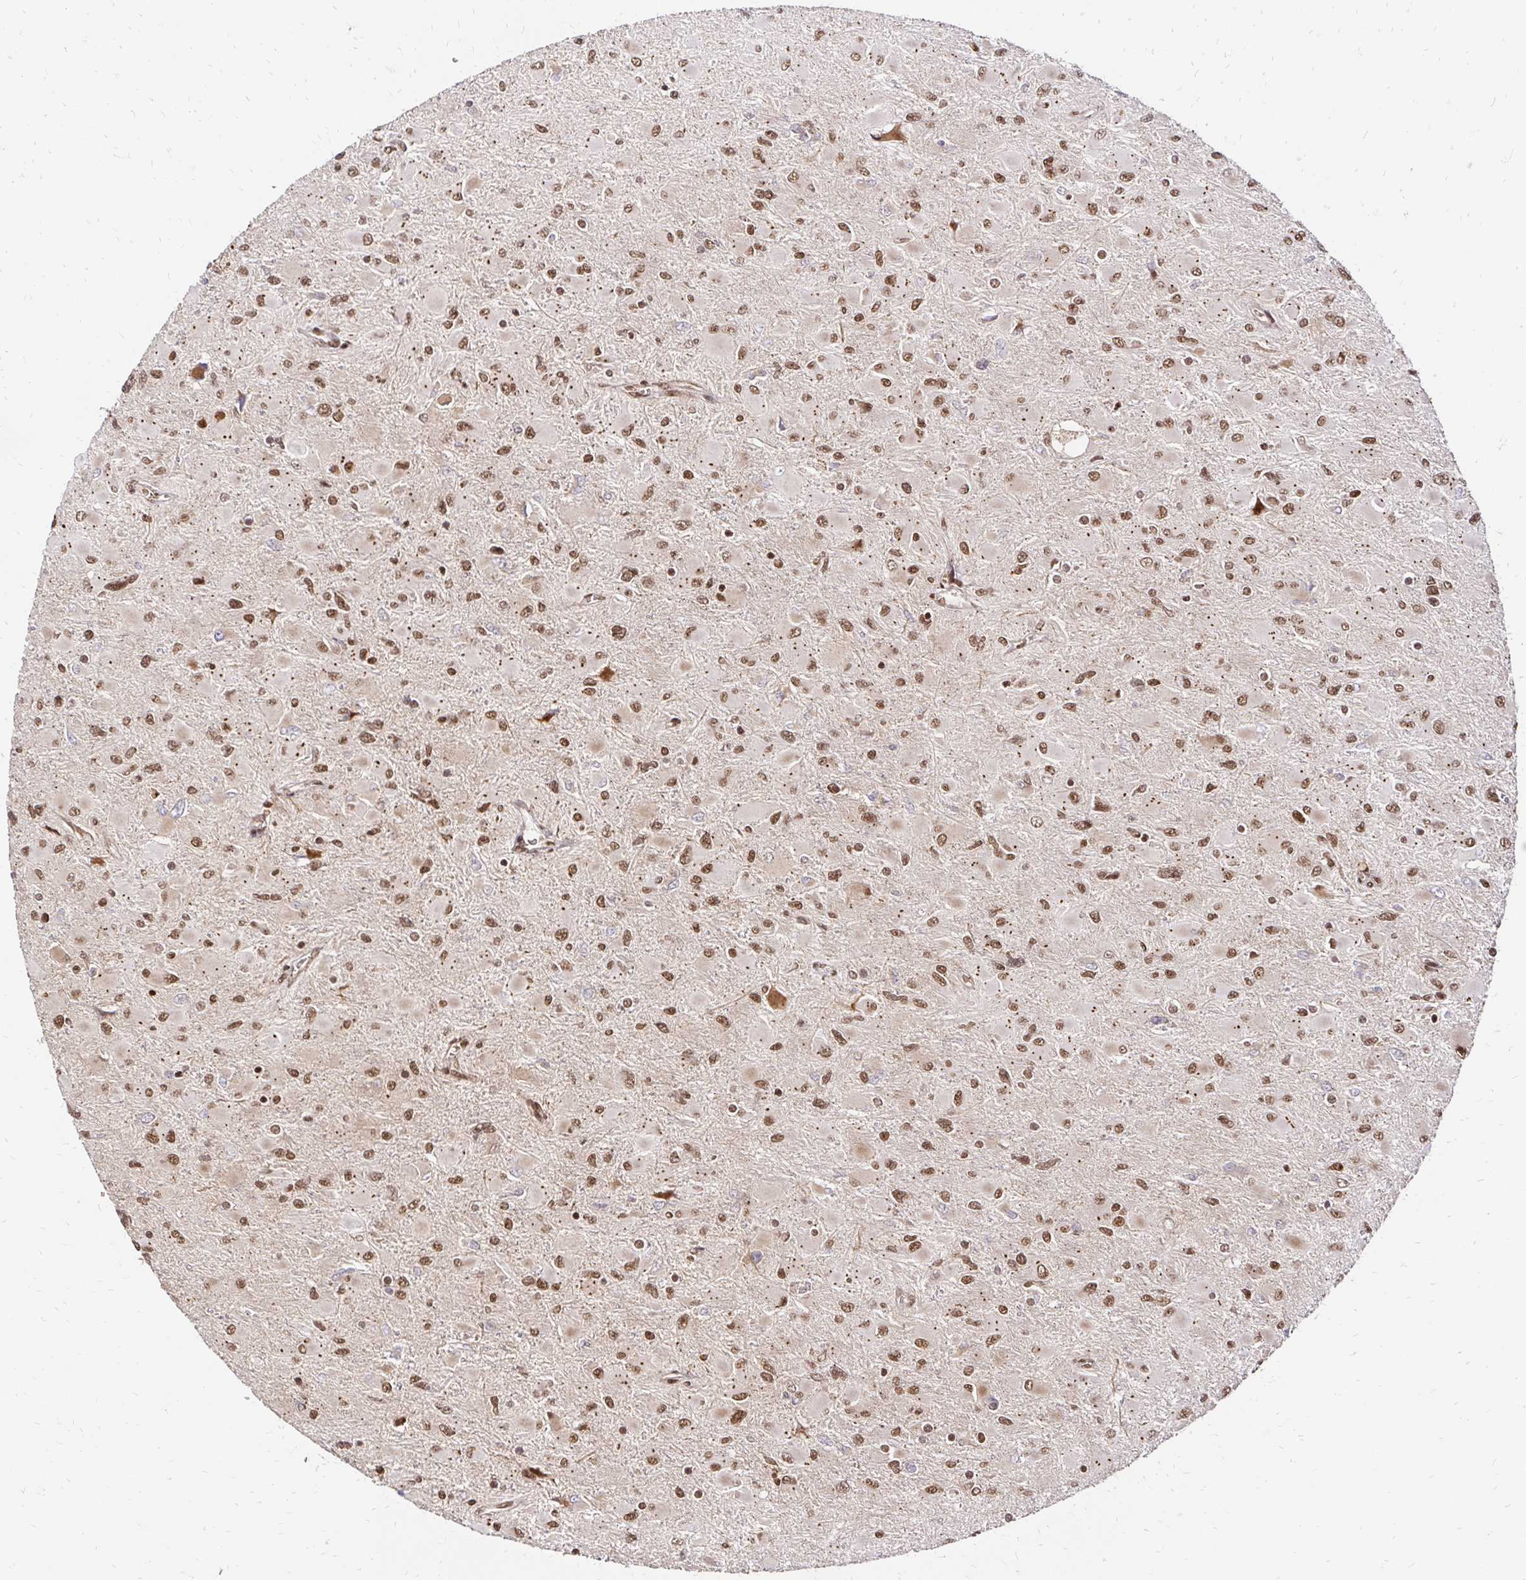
{"staining": {"intensity": "moderate", "quantity": ">75%", "location": "nuclear"}, "tissue": "glioma", "cell_type": "Tumor cells", "image_type": "cancer", "snomed": [{"axis": "morphology", "description": "Glioma, malignant, High grade"}, {"axis": "topography", "description": "Cerebral cortex"}], "caption": "Tumor cells display medium levels of moderate nuclear positivity in about >75% of cells in malignant glioma (high-grade).", "gene": "GLYR1", "patient": {"sex": "female", "age": 36}}